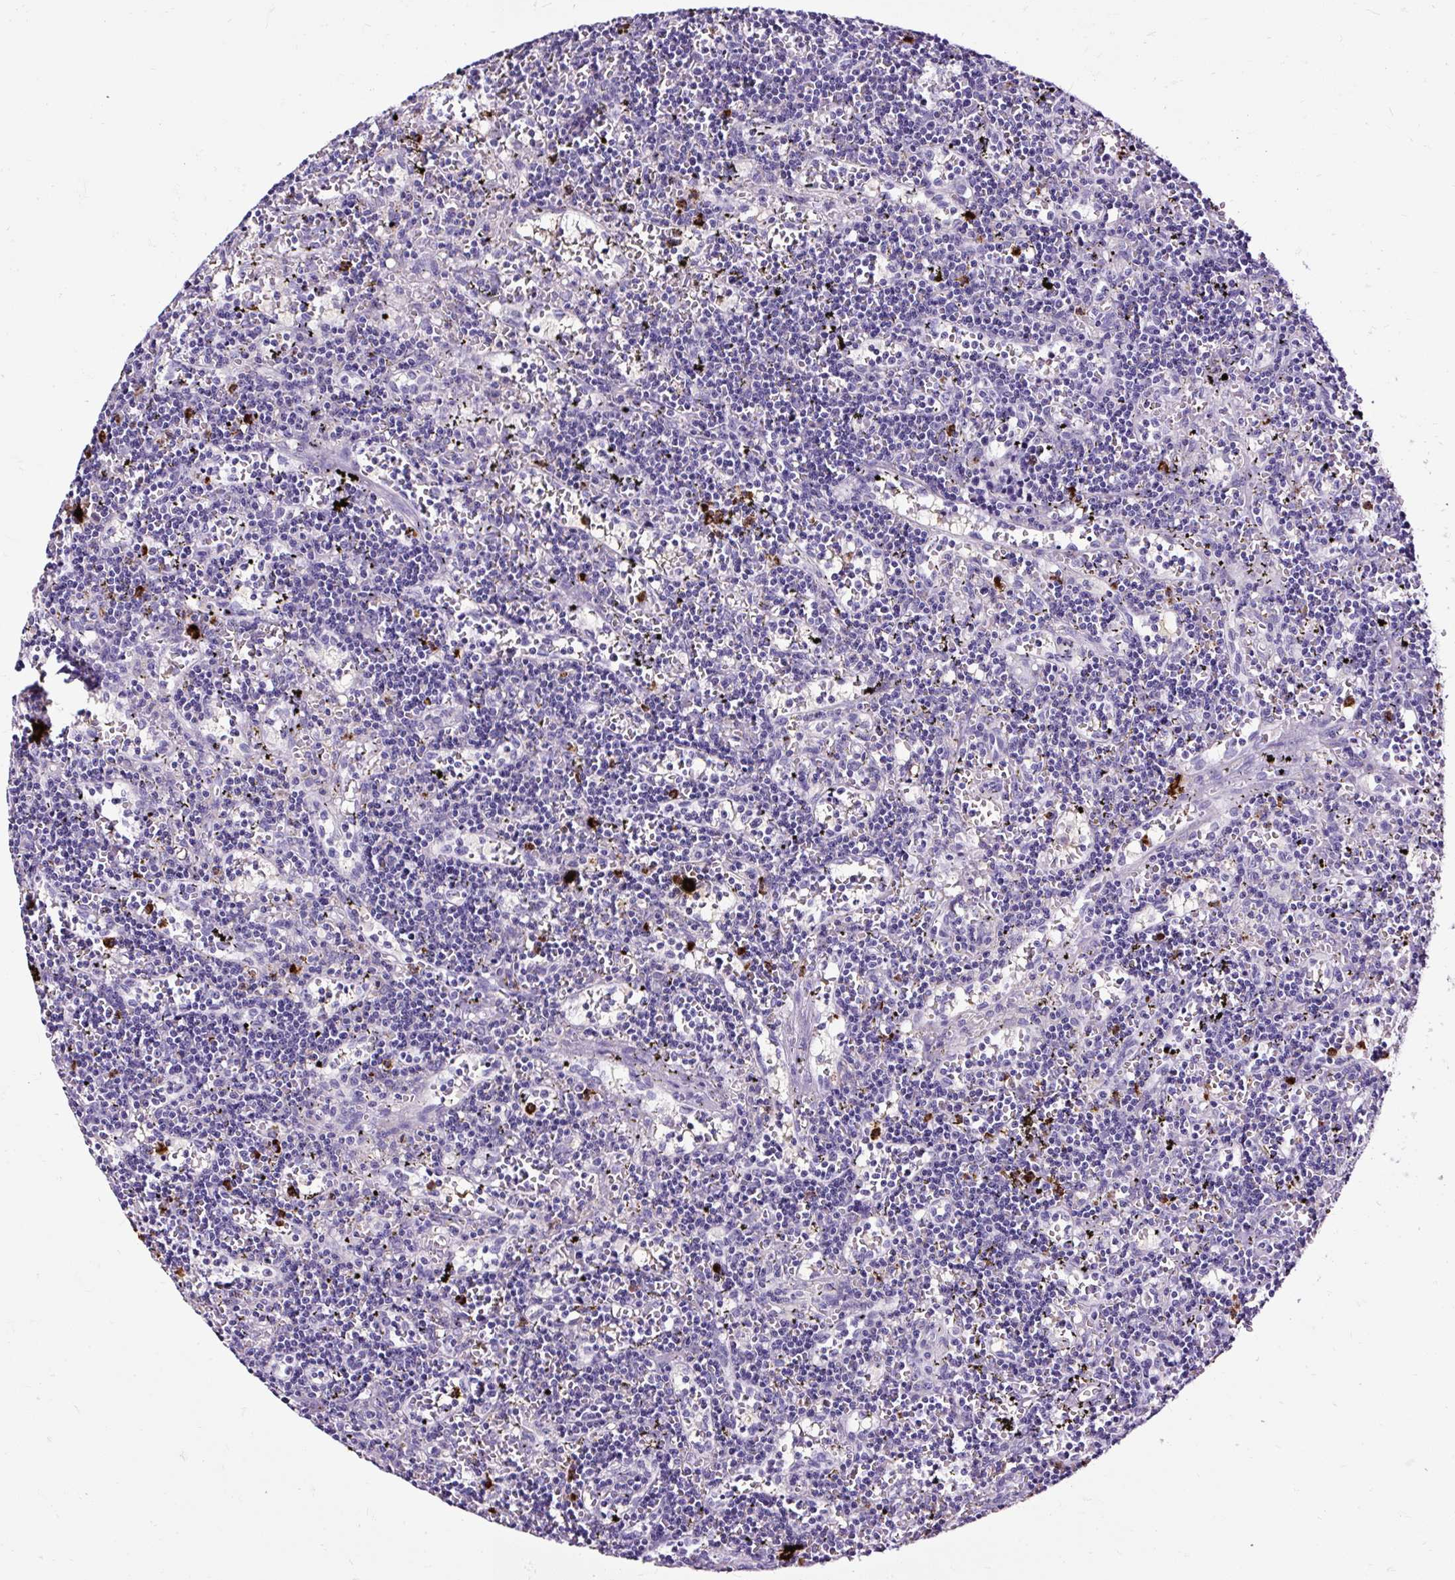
{"staining": {"intensity": "negative", "quantity": "none", "location": "none"}, "tissue": "lymphoma", "cell_type": "Tumor cells", "image_type": "cancer", "snomed": [{"axis": "morphology", "description": "Malignant lymphoma, non-Hodgkin's type, Low grade"}, {"axis": "topography", "description": "Spleen"}], "caption": "DAB immunohistochemical staining of malignant lymphoma, non-Hodgkin's type (low-grade) shows no significant staining in tumor cells.", "gene": "SLC7A8", "patient": {"sex": "male", "age": 60}}